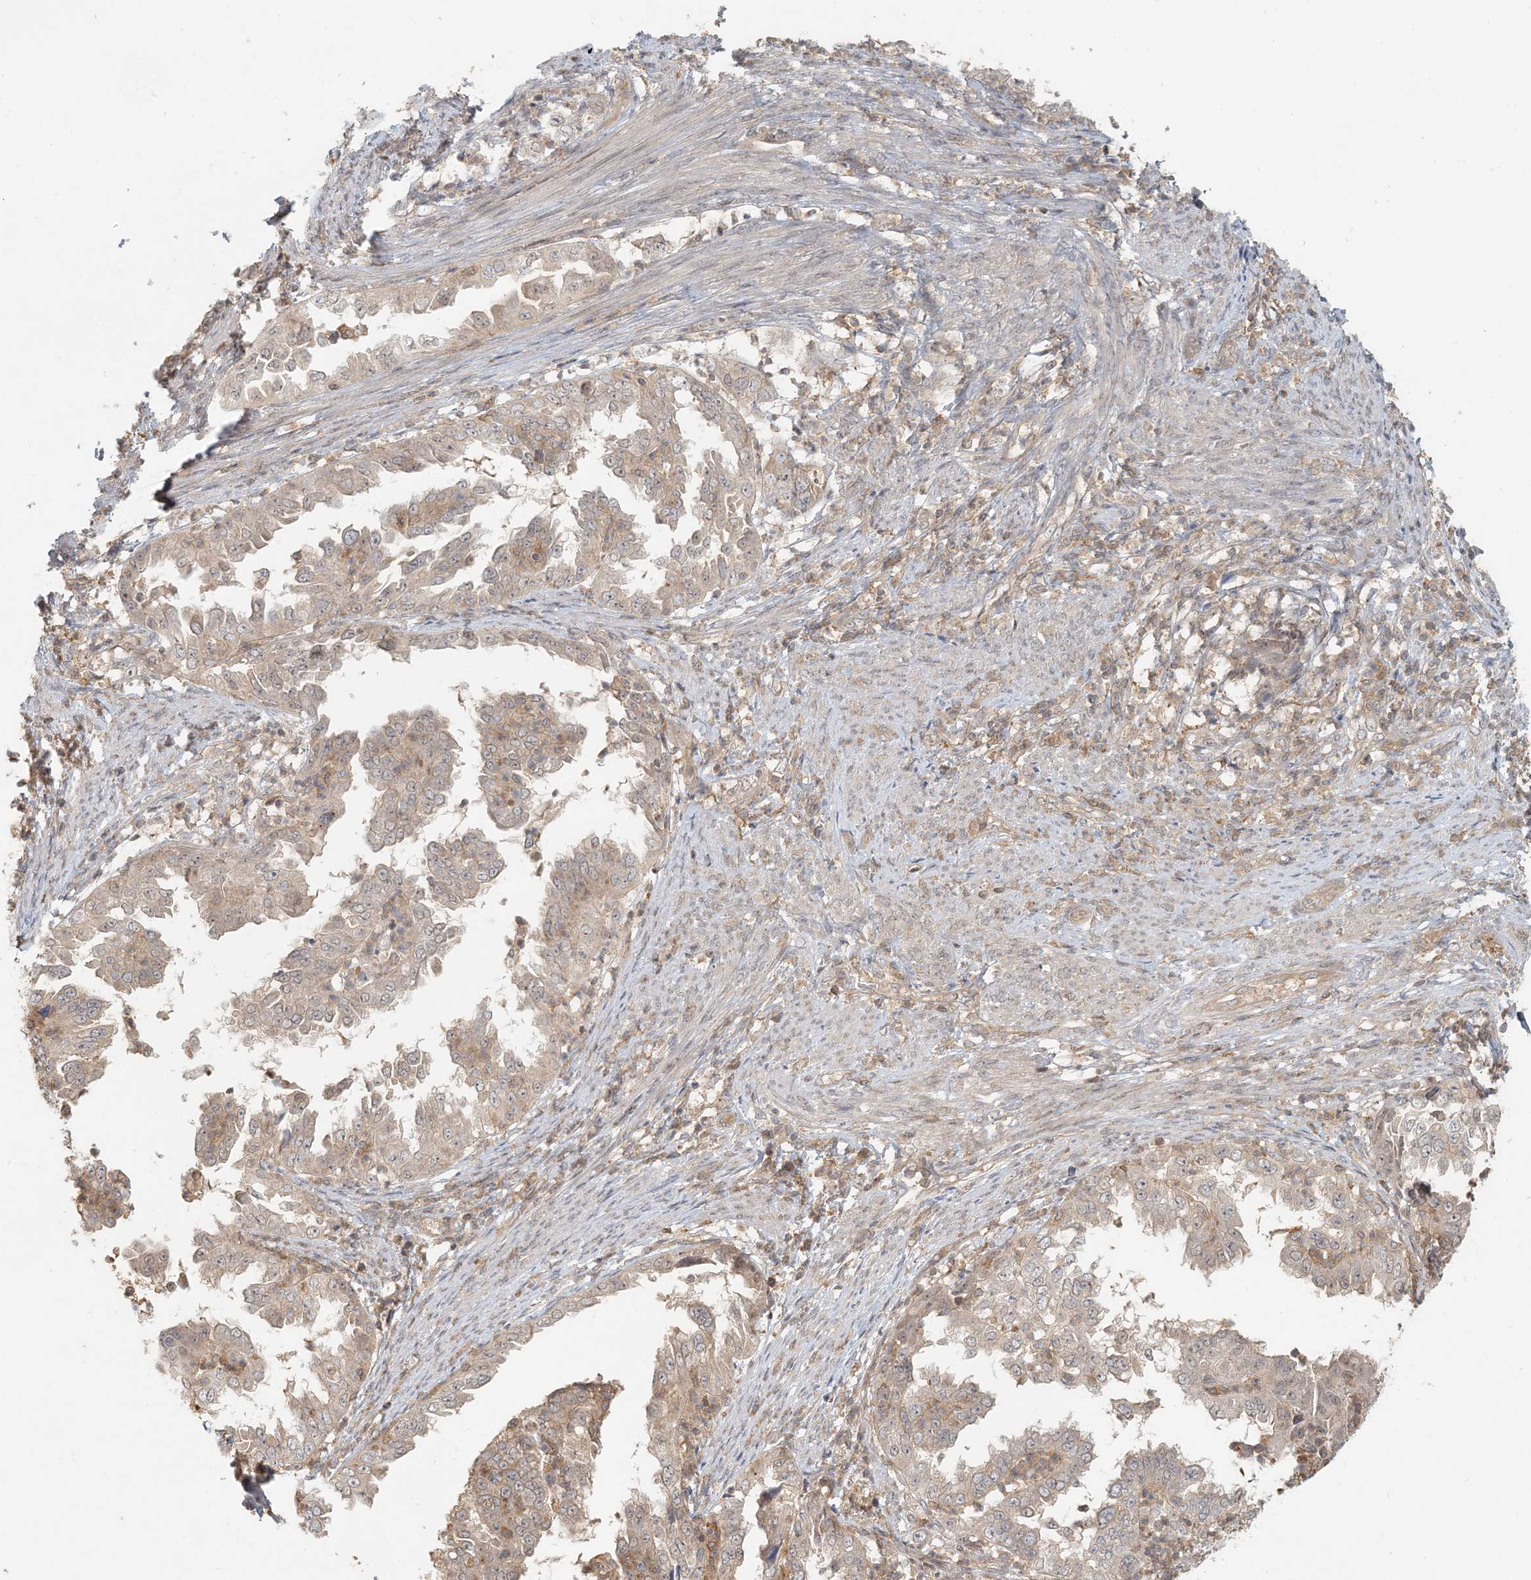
{"staining": {"intensity": "moderate", "quantity": "<25%", "location": "cytoplasmic/membranous"}, "tissue": "endometrial cancer", "cell_type": "Tumor cells", "image_type": "cancer", "snomed": [{"axis": "morphology", "description": "Adenocarcinoma, NOS"}, {"axis": "topography", "description": "Endometrium"}], "caption": "Immunohistochemical staining of adenocarcinoma (endometrial) demonstrates moderate cytoplasmic/membranous protein expression in approximately <25% of tumor cells. The staining is performed using DAB (3,3'-diaminobenzidine) brown chromogen to label protein expression. The nuclei are counter-stained blue using hematoxylin.", "gene": "OBI1", "patient": {"sex": "female", "age": 85}}